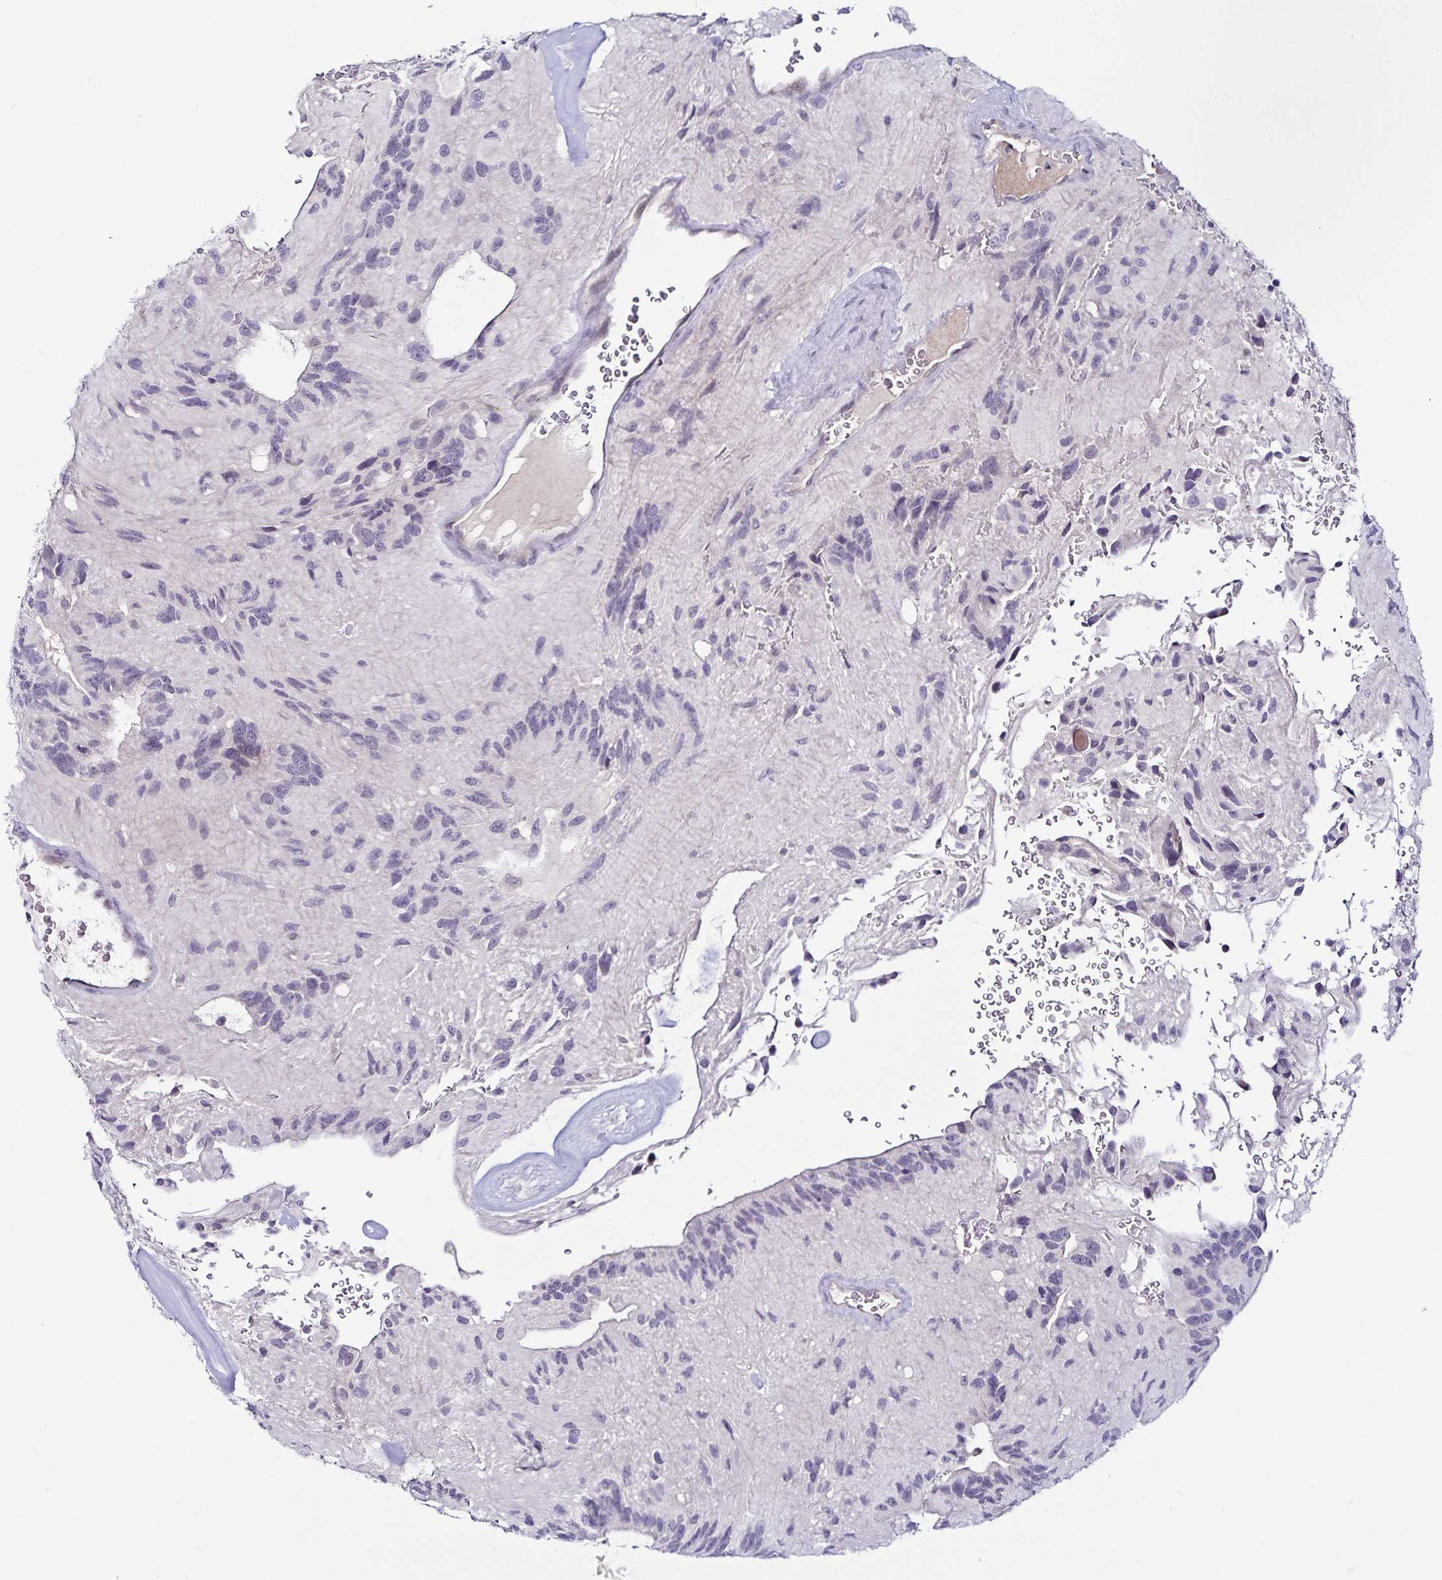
{"staining": {"intensity": "negative", "quantity": "none", "location": "none"}, "tissue": "glioma", "cell_type": "Tumor cells", "image_type": "cancer", "snomed": [{"axis": "morphology", "description": "Glioma, malignant, Low grade"}, {"axis": "topography", "description": "Brain"}], "caption": "This is an IHC photomicrograph of glioma. There is no expression in tumor cells.", "gene": "ACSL5", "patient": {"sex": "male", "age": 31}}